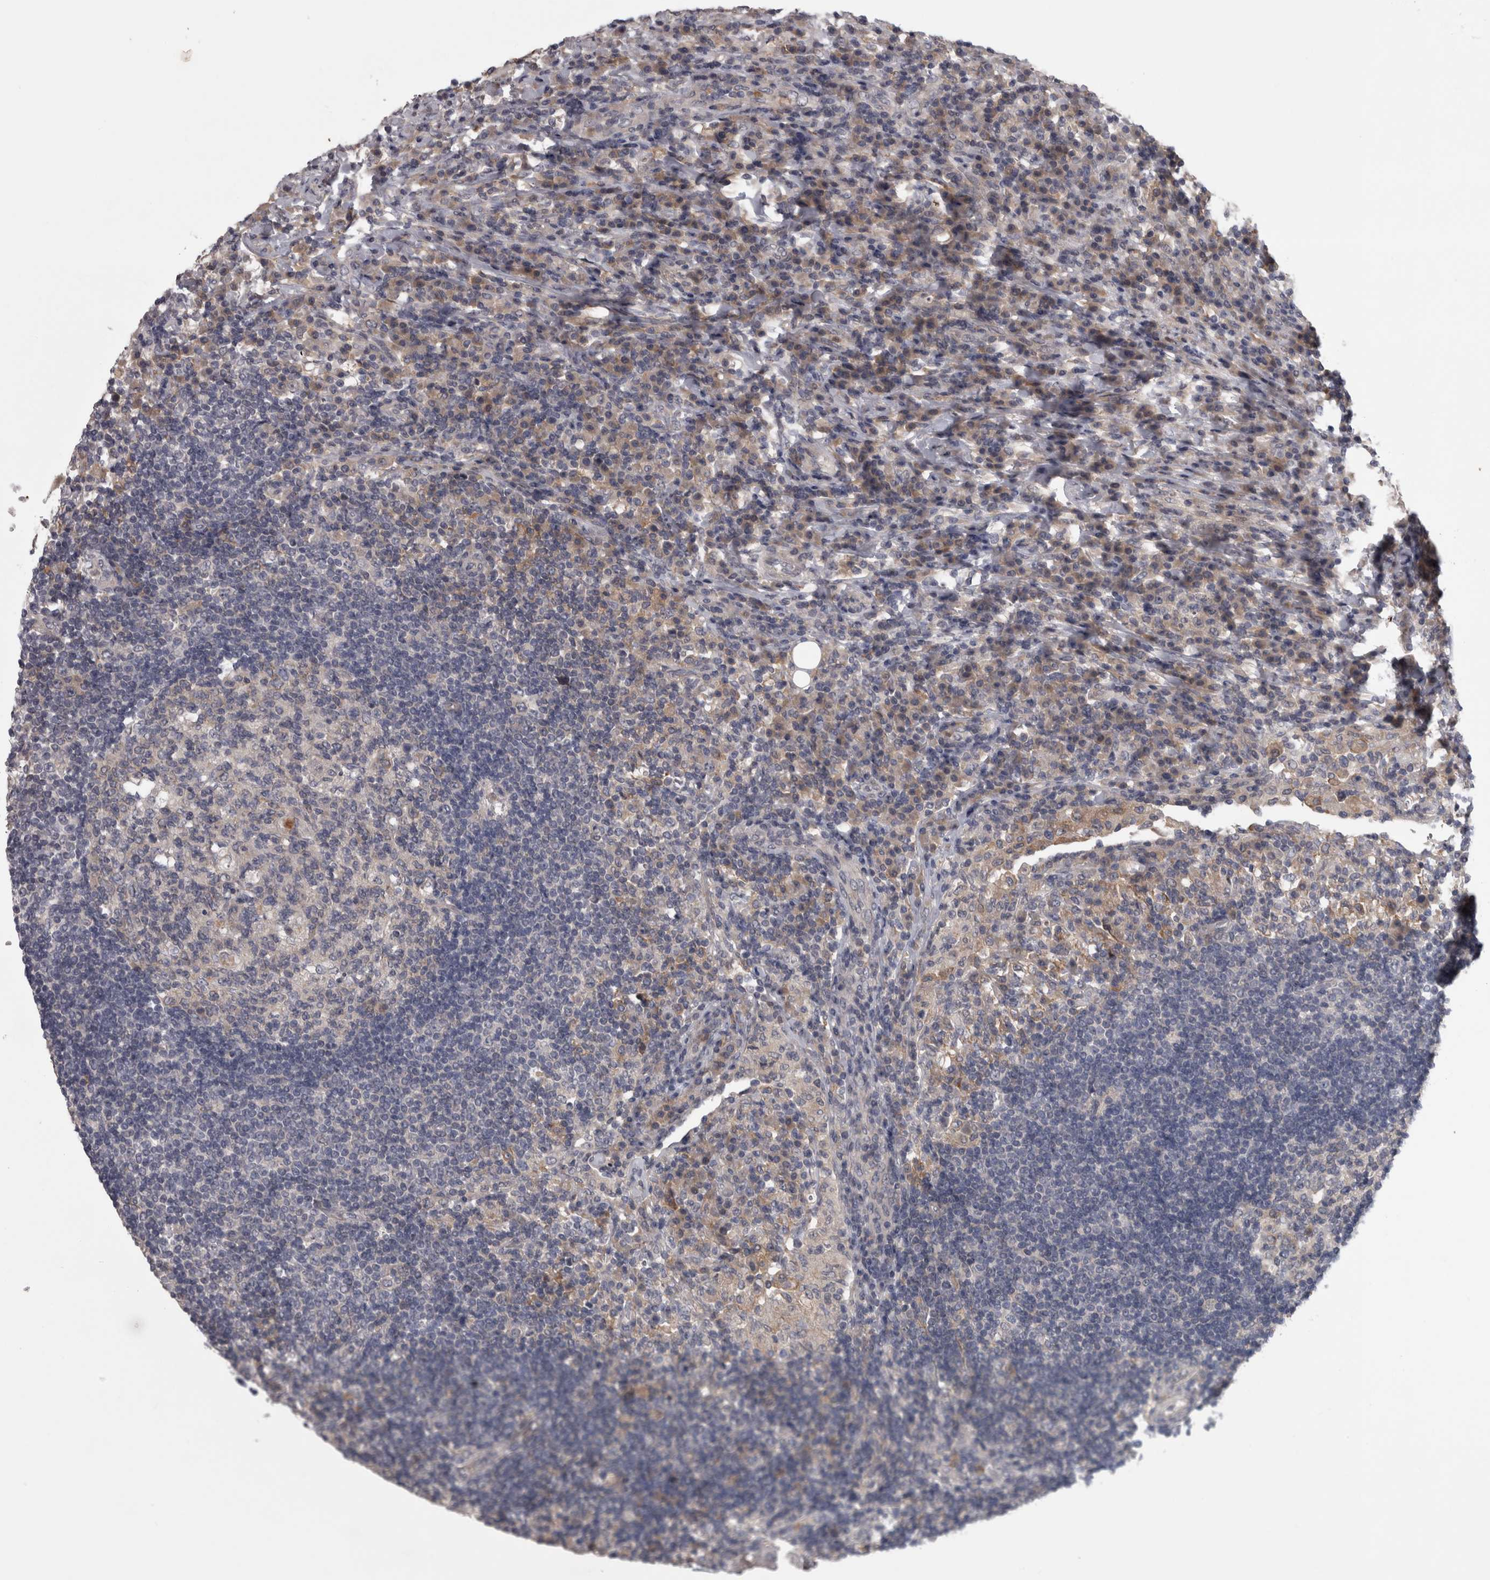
{"staining": {"intensity": "weak", "quantity": "<25%", "location": "cytoplasmic/membranous"}, "tissue": "lymph node", "cell_type": "Germinal center cells", "image_type": "normal", "snomed": [{"axis": "morphology", "description": "Normal tissue, NOS"}, {"axis": "topography", "description": "Lymph node"}], "caption": "A high-resolution image shows IHC staining of unremarkable lymph node, which demonstrates no significant expression in germinal center cells. (DAB (3,3'-diaminobenzidine) immunohistochemistry visualized using brightfield microscopy, high magnification).", "gene": "PRKCI", "patient": {"sex": "female", "age": 53}}